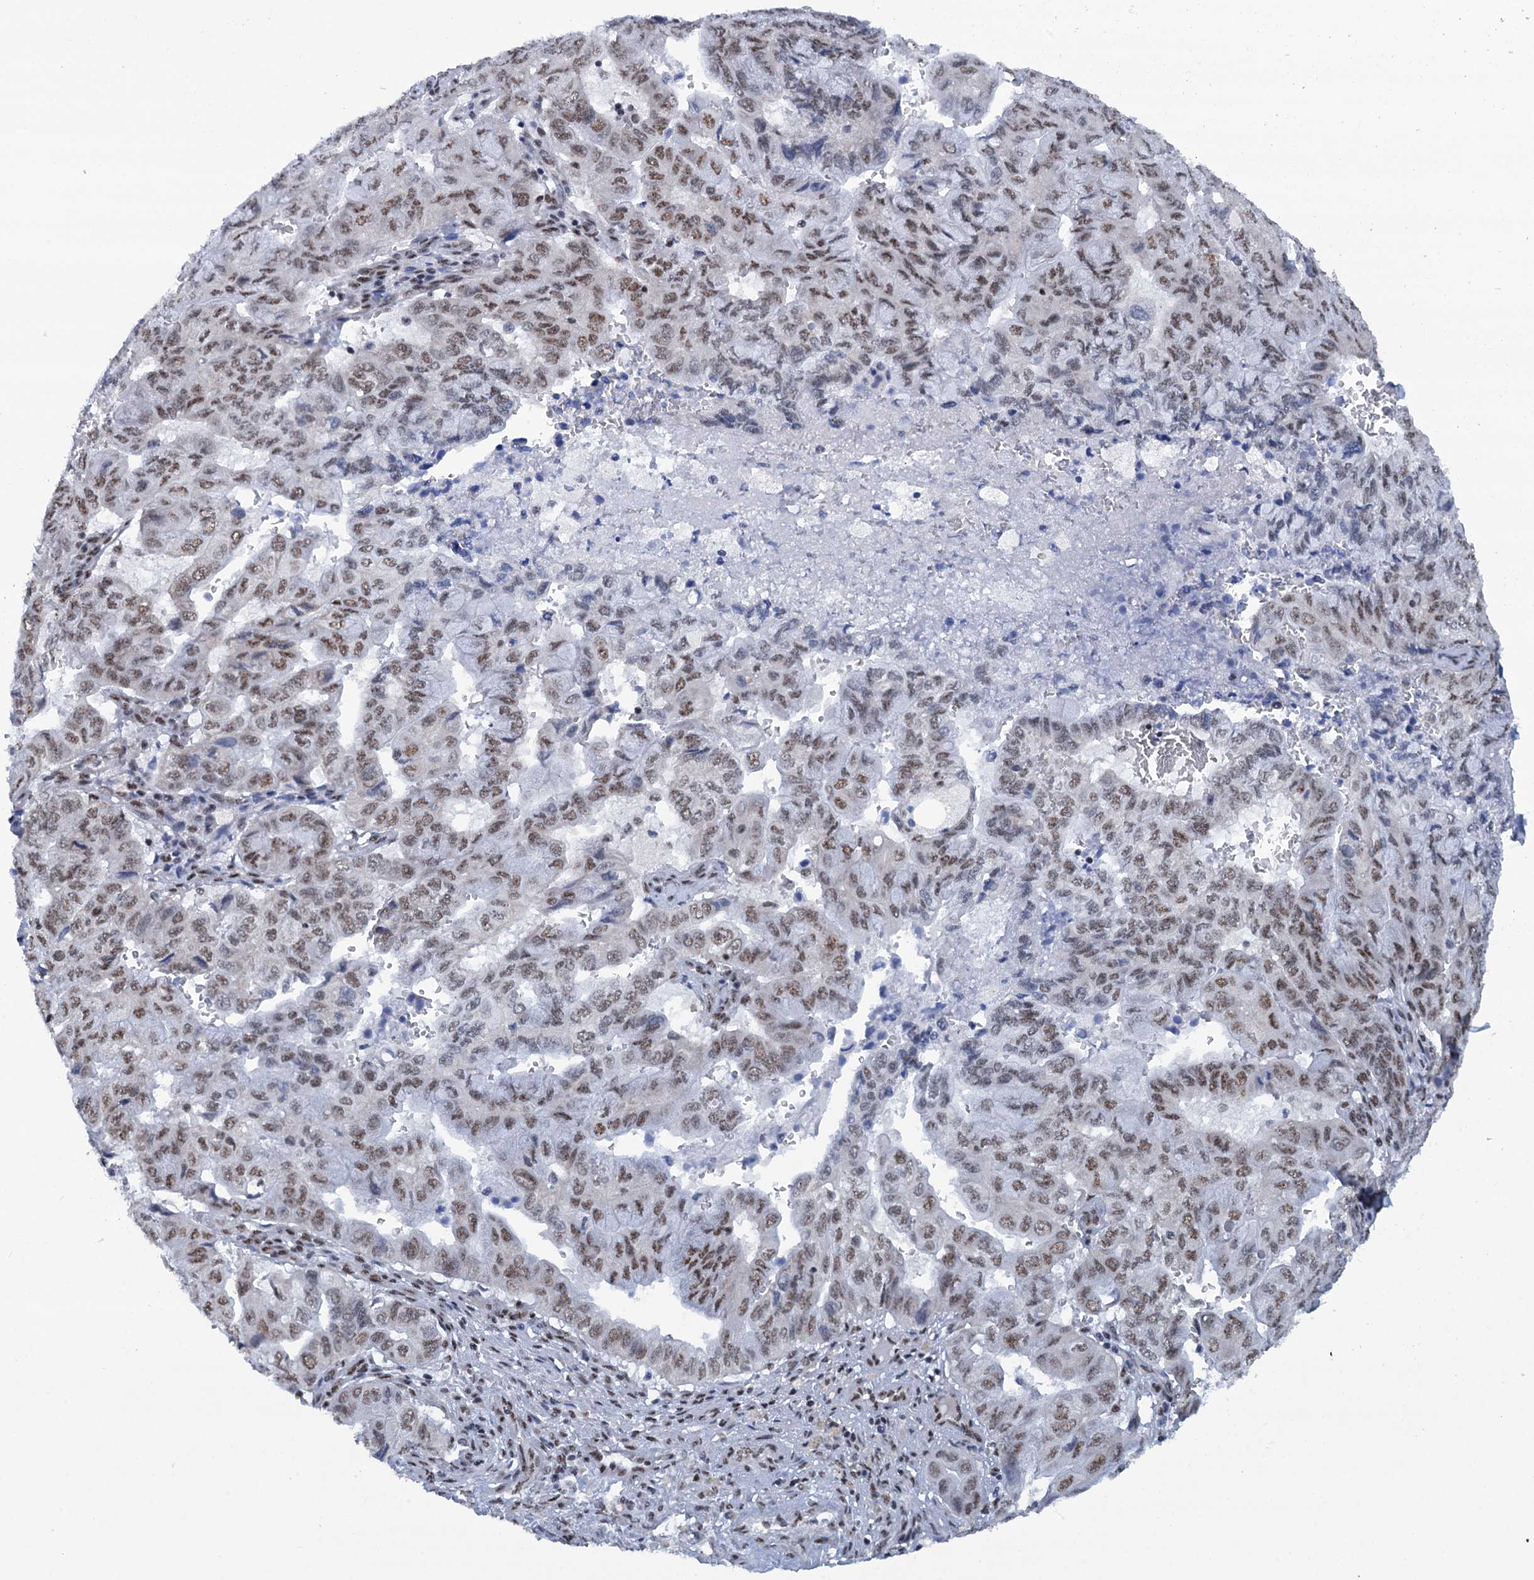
{"staining": {"intensity": "moderate", "quantity": ">75%", "location": "nuclear"}, "tissue": "pancreatic cancer", "cell_type": "Tumor cells", "image_type": "cancer", "snomed": [{"axis": "morphology", "description": "Adenocarcinoma, NOS"}, {"axis": "topography", "description": "Pancreas"}], "caption": "Human pancreatic cancer (adenocarcinoma) stained with a protein marker shows moderate staining in tumor cells.", "gene": "SREK1", "patient": {"sex": "male", "age": 51}}